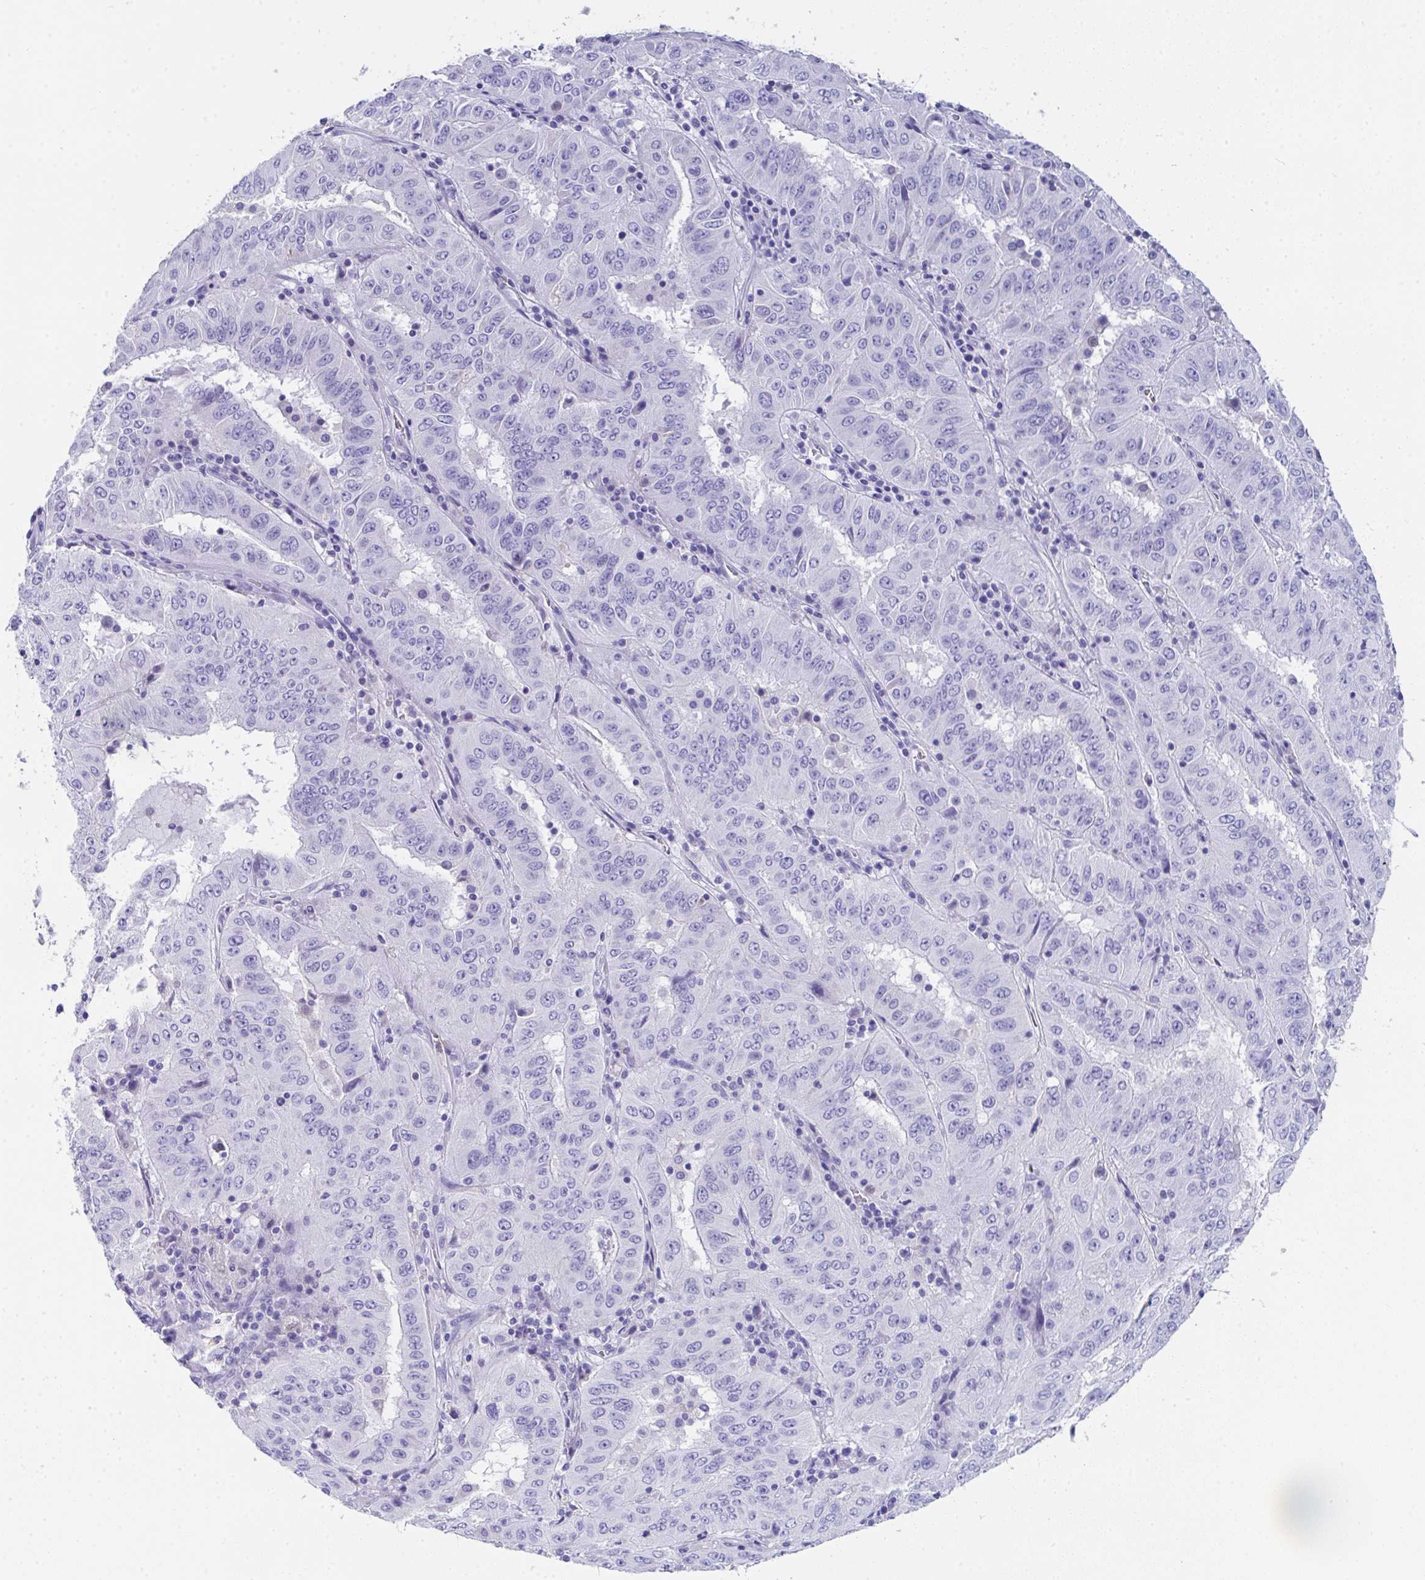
{"staining": {"intensity": "negative", "quantity": "none", "location": "none"}, "tissue": "pancreatic cancer", "cell_type": "Tumor cells", "image_type": "cancer", "snomed": [{"axis": "morphology", "description": "Adenocarcinoma, NOS"}, {"axis": "topography", "description": "Pancreas"}], "caption": "Tumor cells are negative for brown protein staining in pancreatic cancer (adenocarcinoma).", "gene": "COA5", "patient": {"sex": "male", "age": 63}}